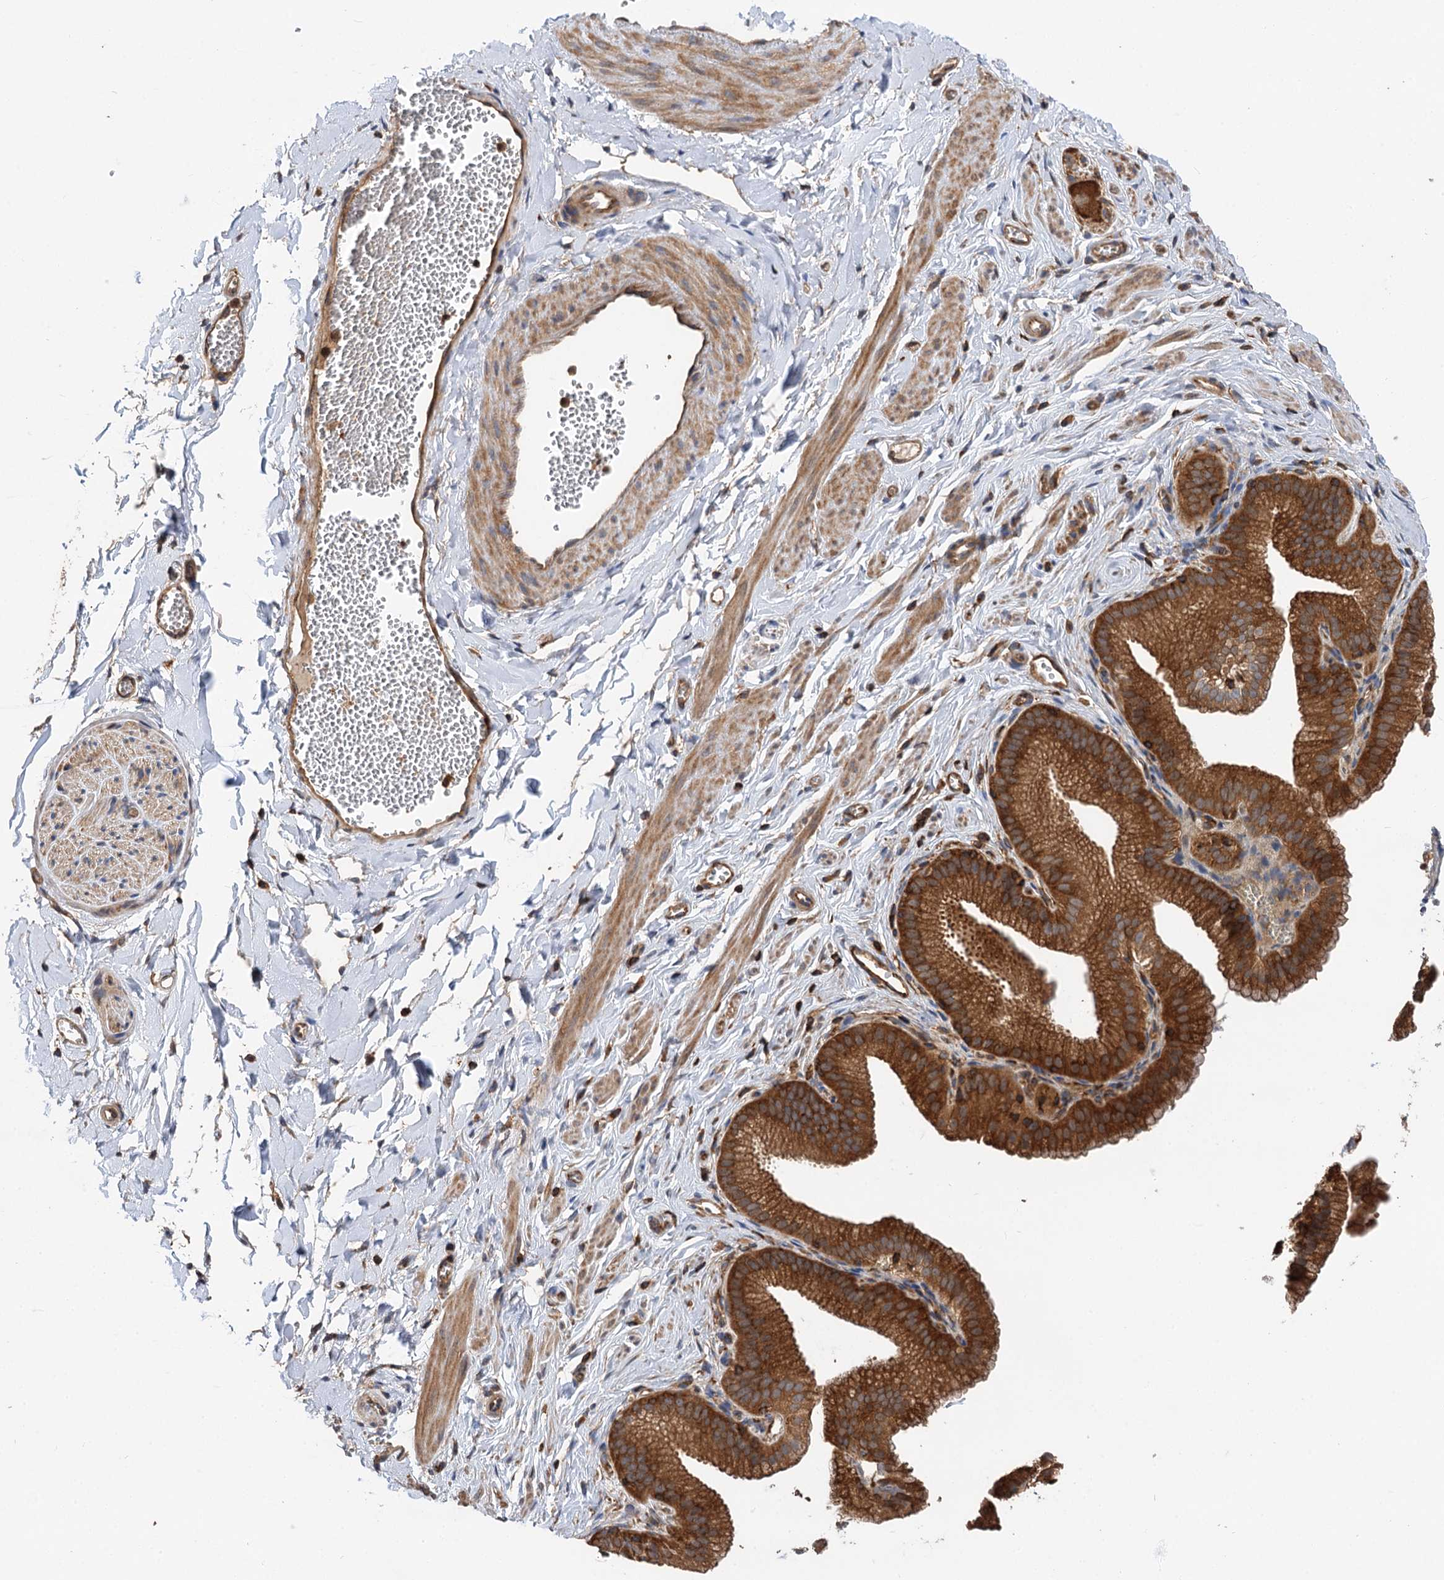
{"staining": {"intensity": "moderate", "quantity": ">75%", "location": "cytoplasmic/membranous"}, "tissue": "adipose tissue", "cell_type": "Adipocytes", "image_type": "normal", "snomed": [{"axis": "morphology", "description": "Normal tissue, NOS"}, {"axis": "topography", "description": "Gallbladder"}, {"axis": "topography", "description": "Peripheral nerve tissue"}], "caption": "Protein staining of unremarkable adipose tissue reveals moderate cytoplasmic/membranous positivity in approximately >75% of adipocytes. (Stains: DAB (3,3'-diaminobenzidine) in brown, nuclei in blue, Microscopy: brightfield microscopy at high magnification).", "gene": "PACS1", "patient": {"sex": "male", "age": 38}}